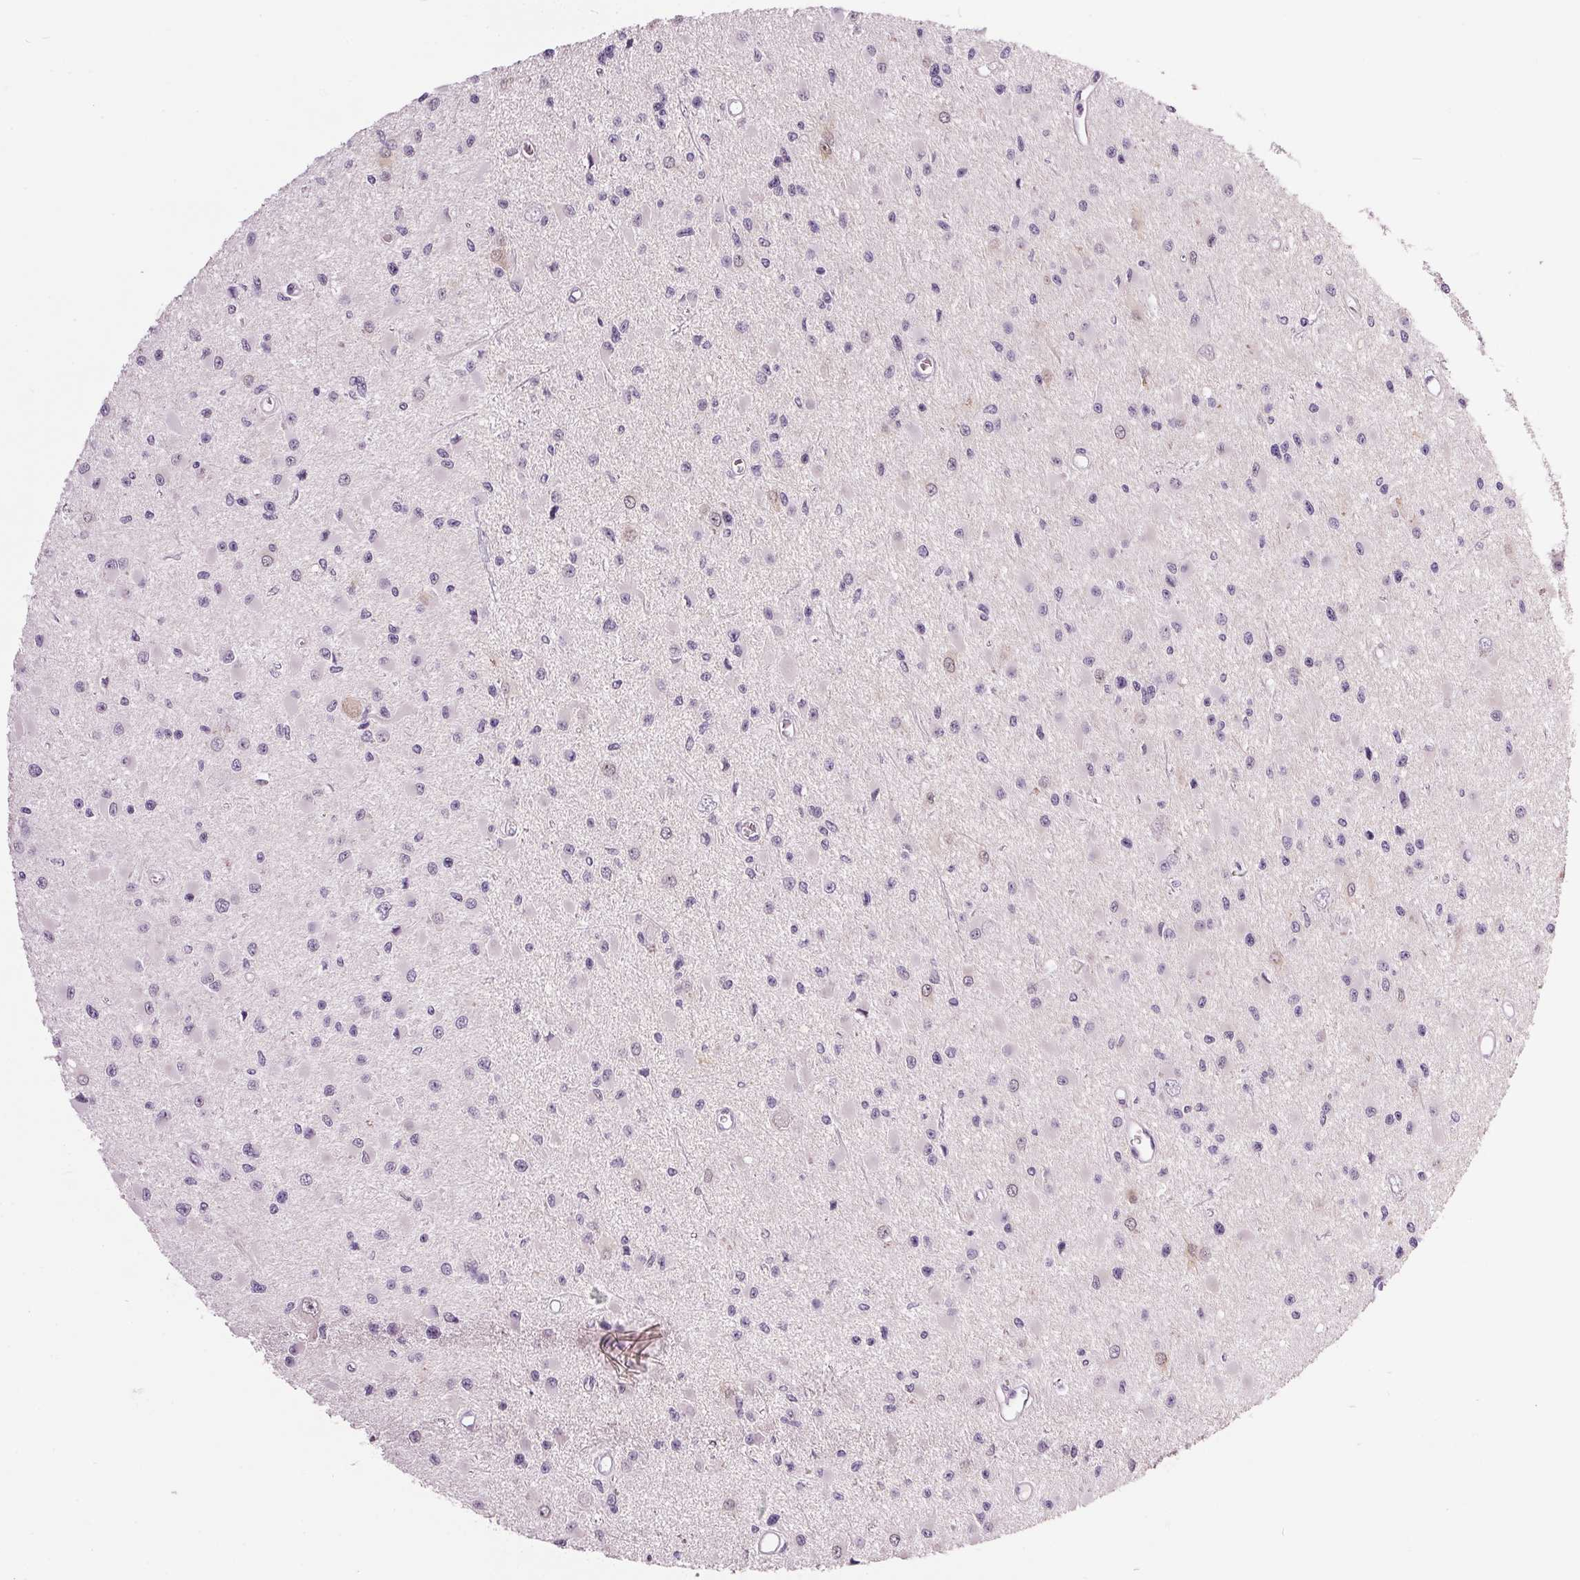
{"staining": {"intensity": "negative", "quantity": "none", "location": "none"}, "tissue": "glioma", "cell_type": "Tumor cells", "image_type": "cancer", "snomed": [{"axis": "morphology", "description": "Glioma, malignant, High grade"}, {"axis": "topography", "description": "Brain"}], "caption": "Glioma was stained to show a protein in brown. There is no significant staining in tumor cells.", "gene": "PPP1R1A", "patient": {"sex": "male", "age": 54}}